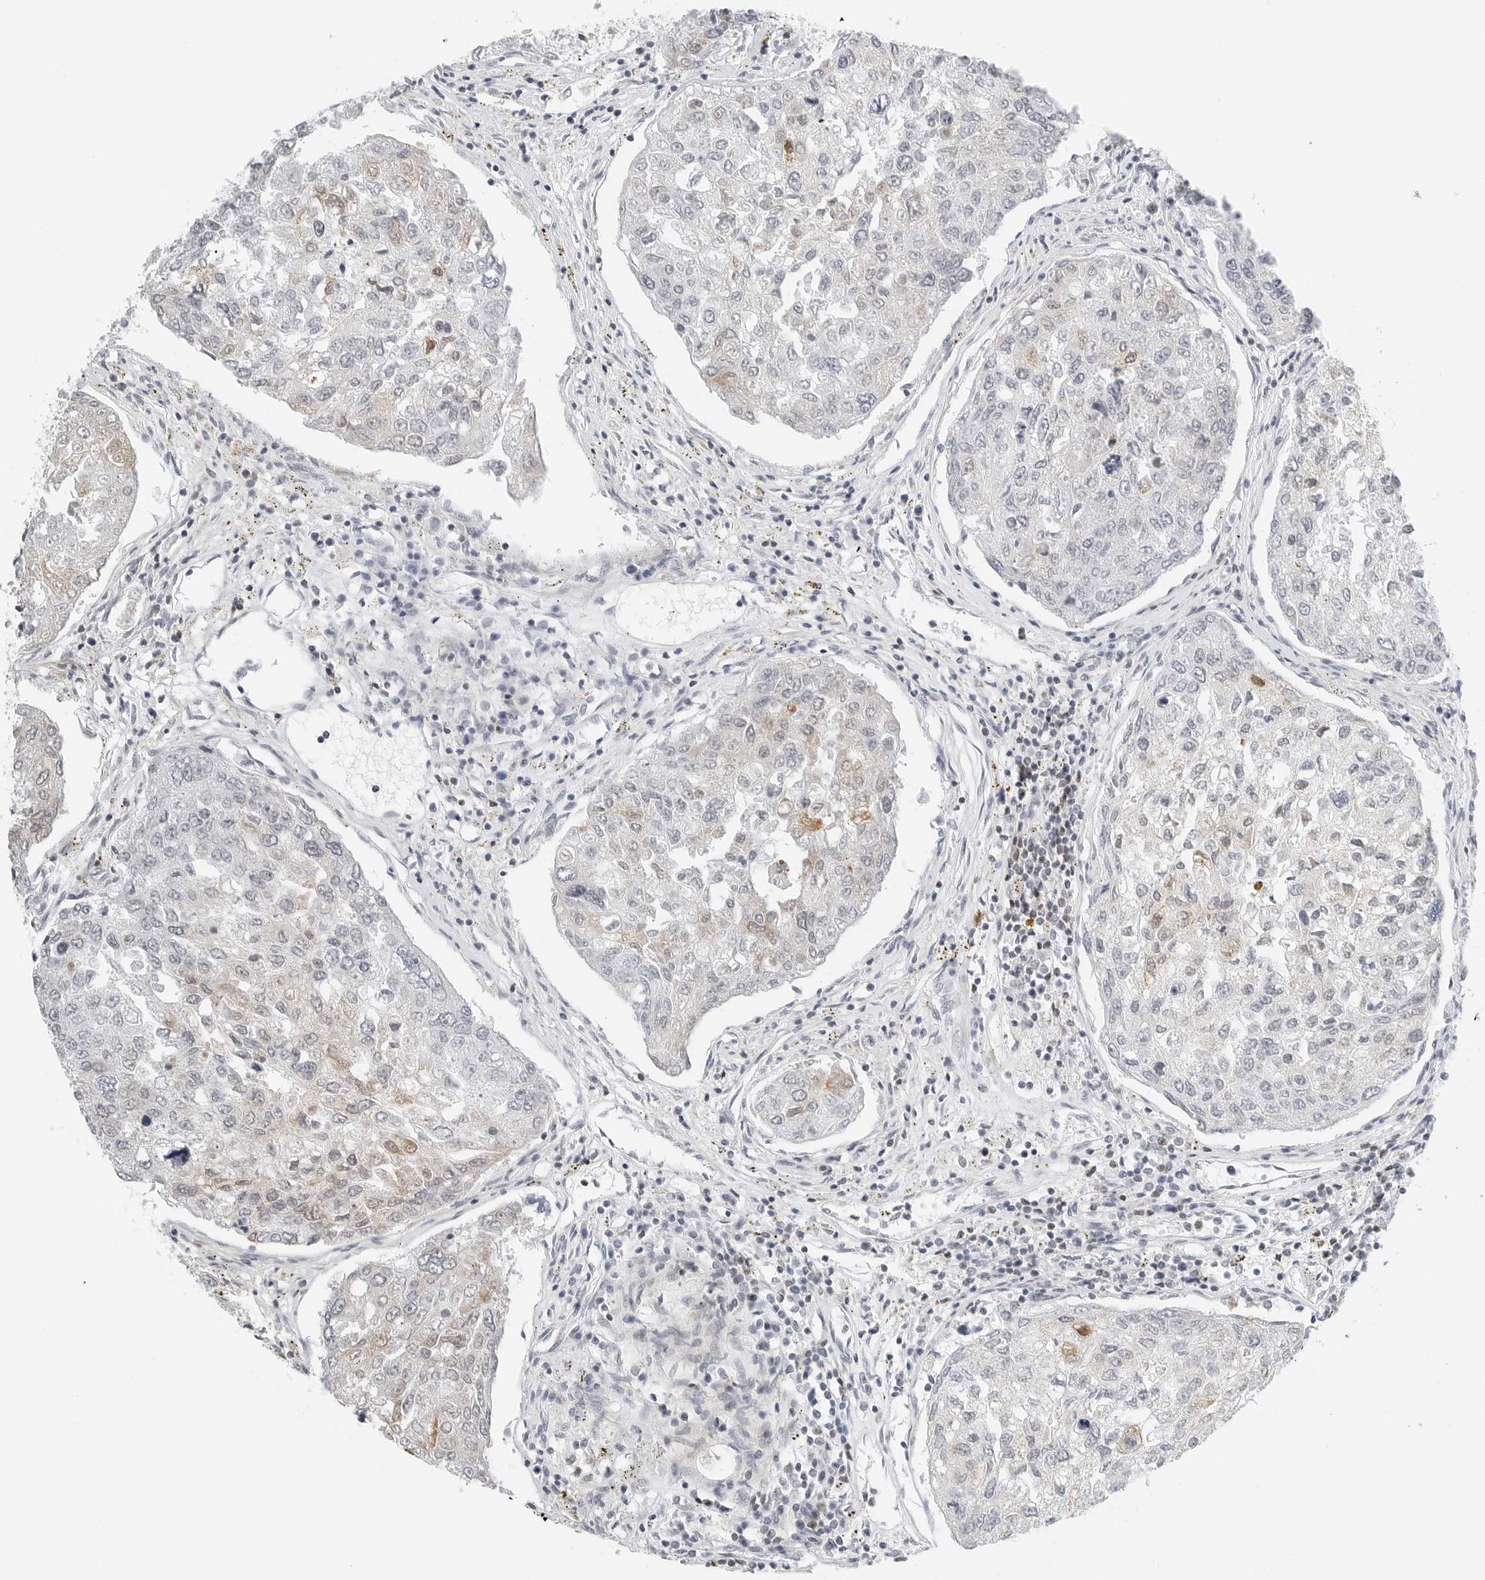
{"staining": {"intensity": "weak", "quantity": "<25%", "location": "cytoplasmic/membranous"}, "tissue": "urothelial cancer", "cell_type": "Tumor cells", "image_type": "cancer", "snomed": [{"axis": "morphology", "description": "Urothelial carcinoma, High grade"}, {"axis": "topography", "description": "Lymph node"}, {"axis": "topography", "description": "Urinary bladder"}], "caption": "Tumor cells show no significant protein staining in high-grade urothelial carcinoma.", "gene": "RIMKLA", "patient": {"sex": "male", "age": 51}}